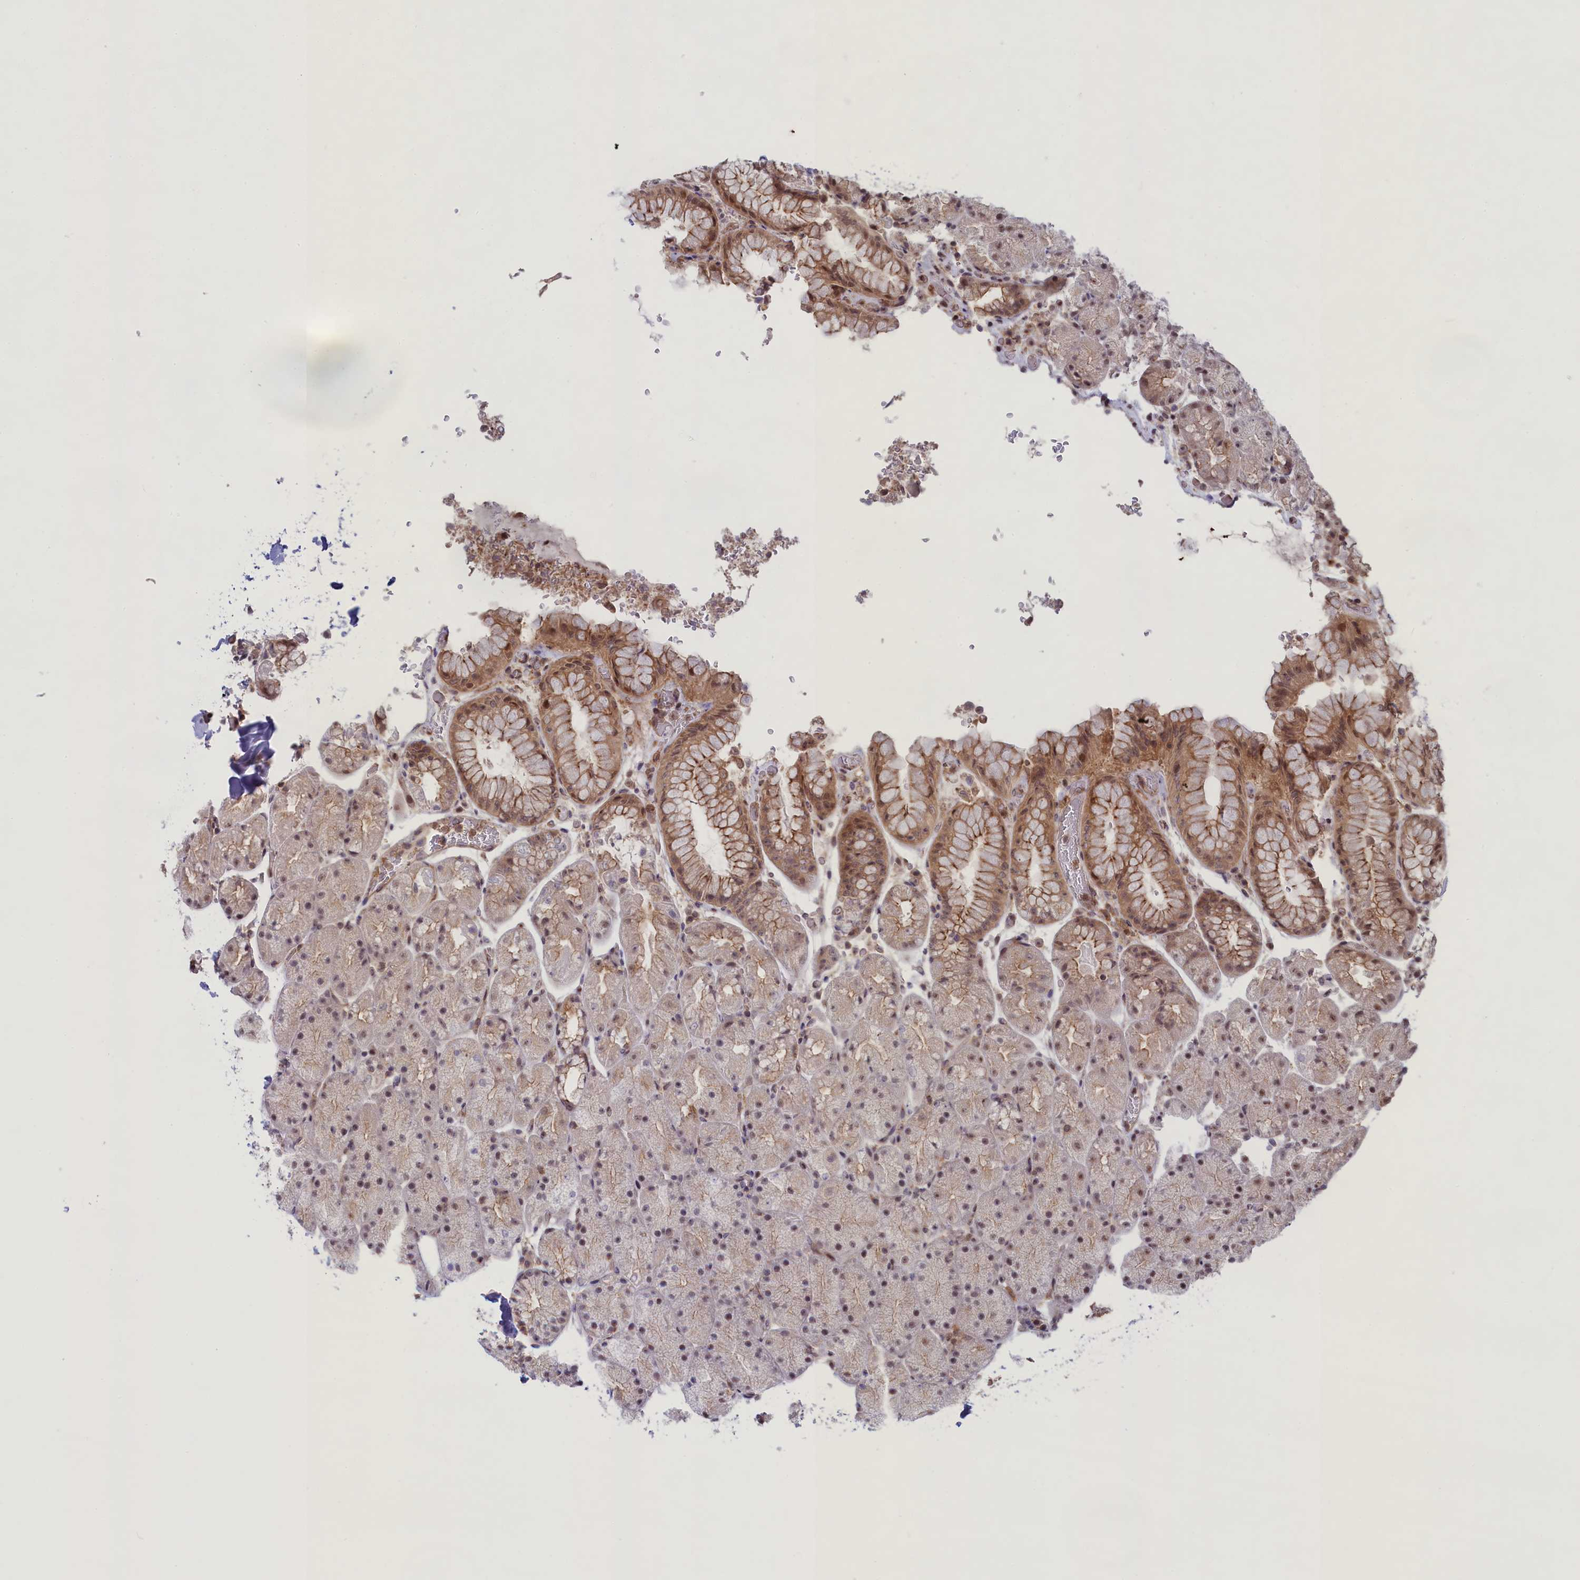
{"staining": {"intensity": "moderate", "quantity": ">75%", "location": "cytoplasmic/membranous,nuclear"}, "tissue": "stomach", "cell_type": "Glandular cells", "image_type": "normal", "snomed": [{"axis": "morphology", "description": "Normal tissue, NOS"}, {"axis": "topography", "description": "Stomach, upper"}, {"axis": "topography", "description": "Stomach, lower"}], "caption": "Protein analysis of benign stomach exhibits moderate cytoplasmic/membranous,nuclear positivity in about >75% of glandular cells.", "gene": "FCHO1", "patient": {"sex": "male", "age": 67}}